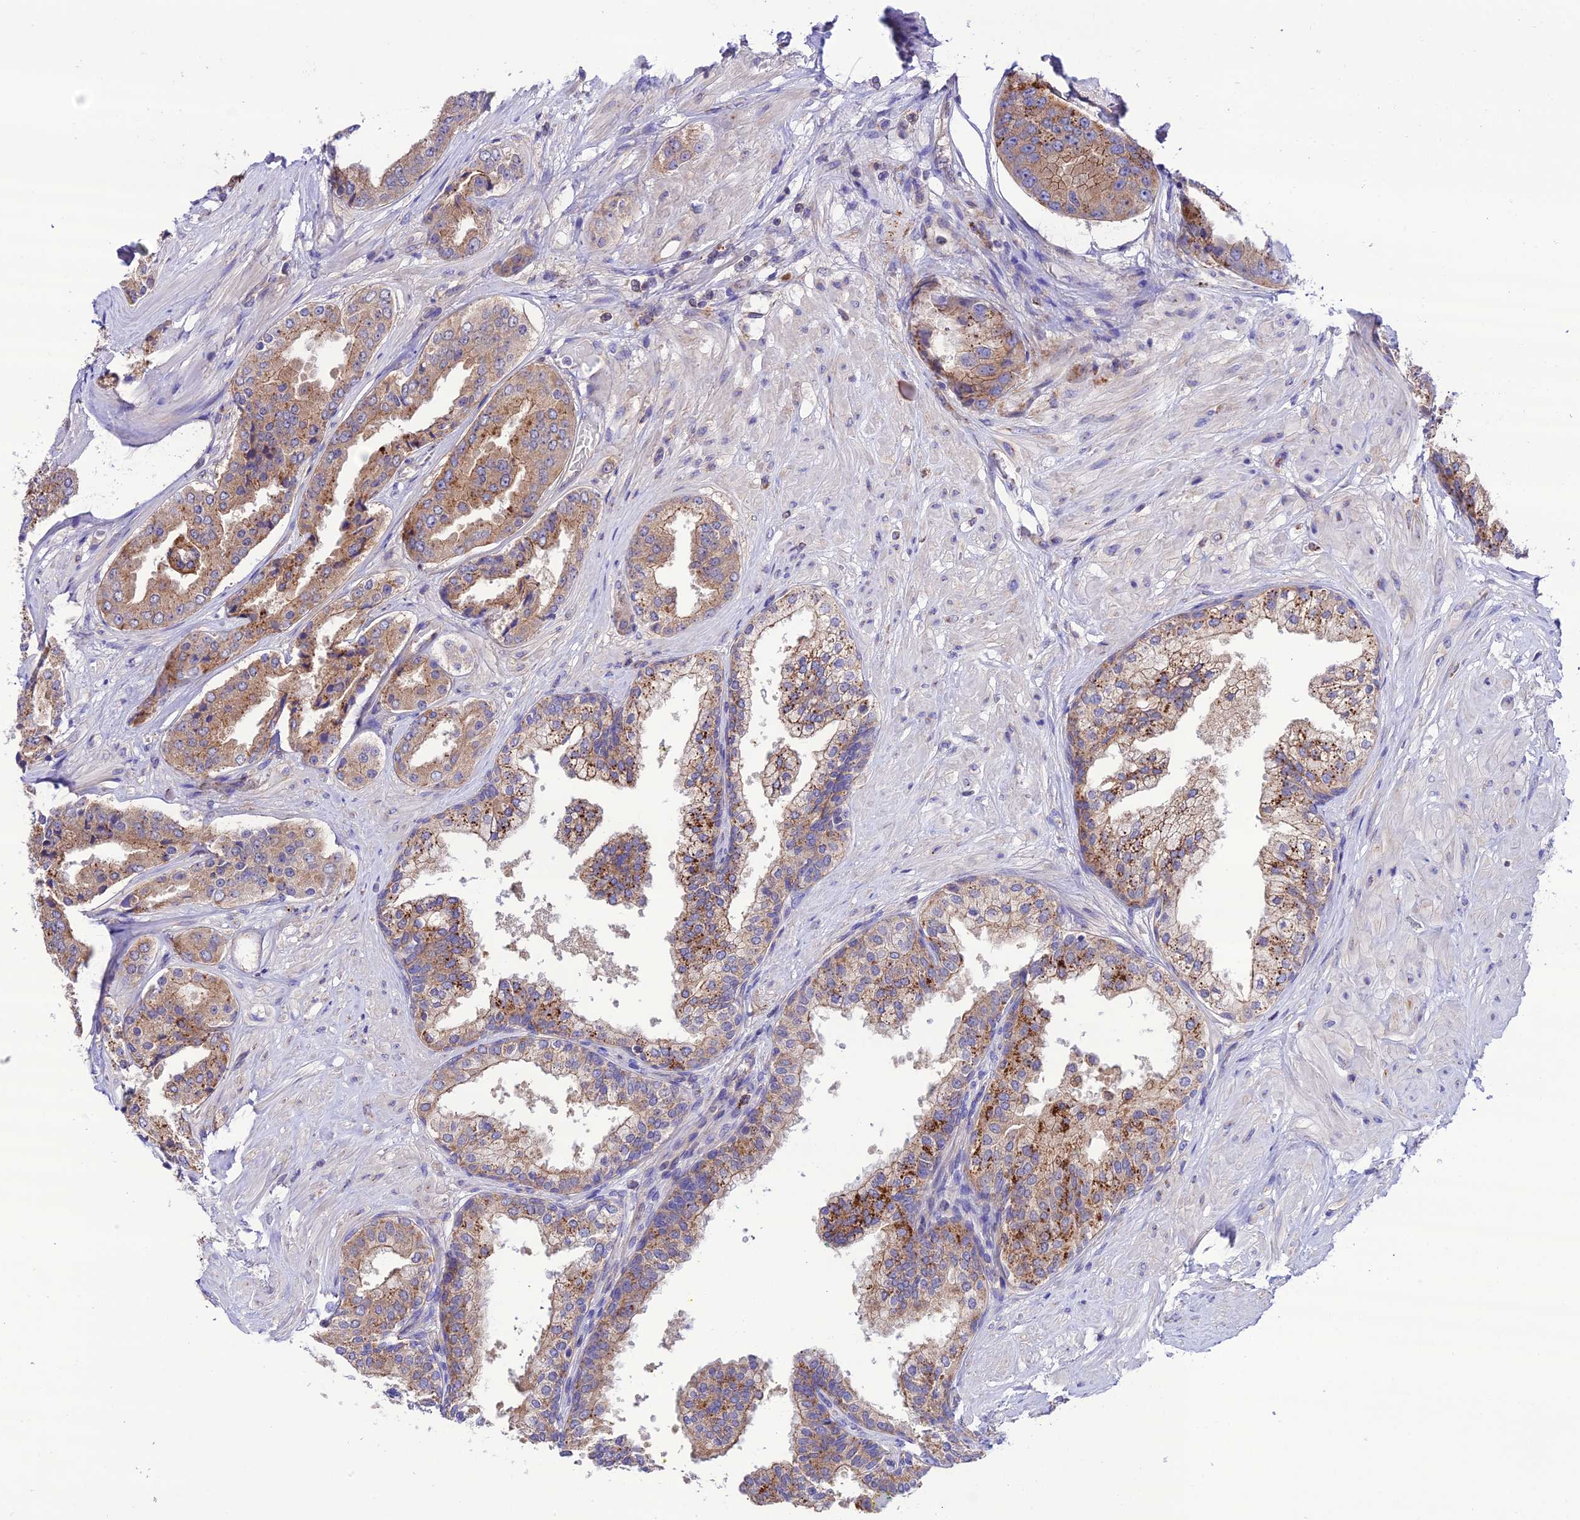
{"staining": {"intensity": "moderate", "quantity": ">75%", "location": "cytoplasmic/membranous"}, "tissue": "prostate cancer", "cell_type": "Tumor cells", "image_type": "cancer", "snomed": [{"axis": "morphology", "description": "Adenocarcinoma, High grade"}, {"axis": "topography", "description": "Prostate"}], "caption": "Immunohistochemistry (IHC) micrograph of human adenocarcinoma (high-grade) (prostate) stained for a protein (brown), which shows medium levels of moderate cytoplasmic/membranous expression in approximately >75% of tumor cells.", "gene": "LACTB2", "patient": {"sex": "male", "age": 63}}